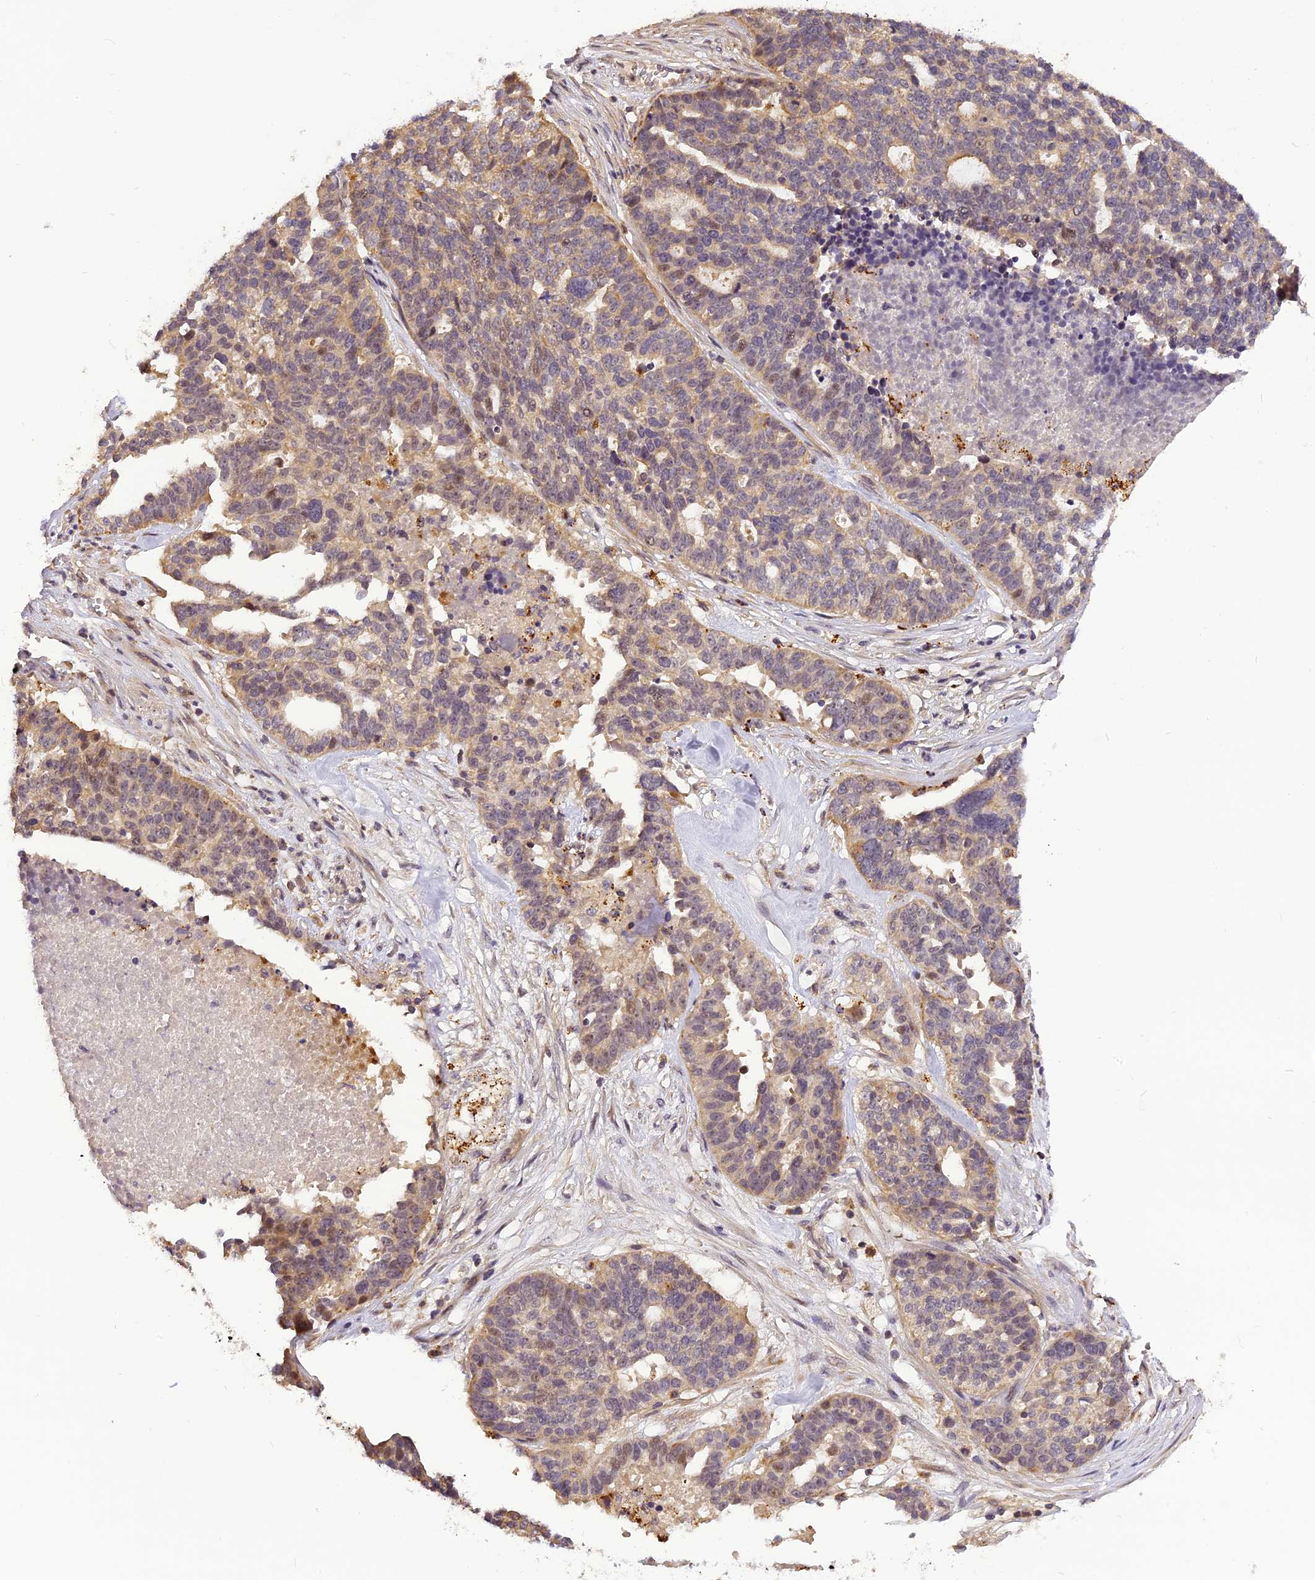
{"staining": {"intensity": "weak", "quantity": "<25%", "location": "cytoplasmic/membranous,nuclear"}, "tissue": "ovarian cancer", "cell_type": "Tumor cells", "image_type": "cancer", "snomed": [{"axis": "morphology", "description": "Cystadenocarcinoma, serous, NOS"}, {"axis": "topography", "description": "Ovary"}], "caption": "Ovarian cancer was stained to show a protein in brown. There is no significant staining in tumor cells.", "gene": "FNIP2", "patient": {"sex": "female", "age": 59}}